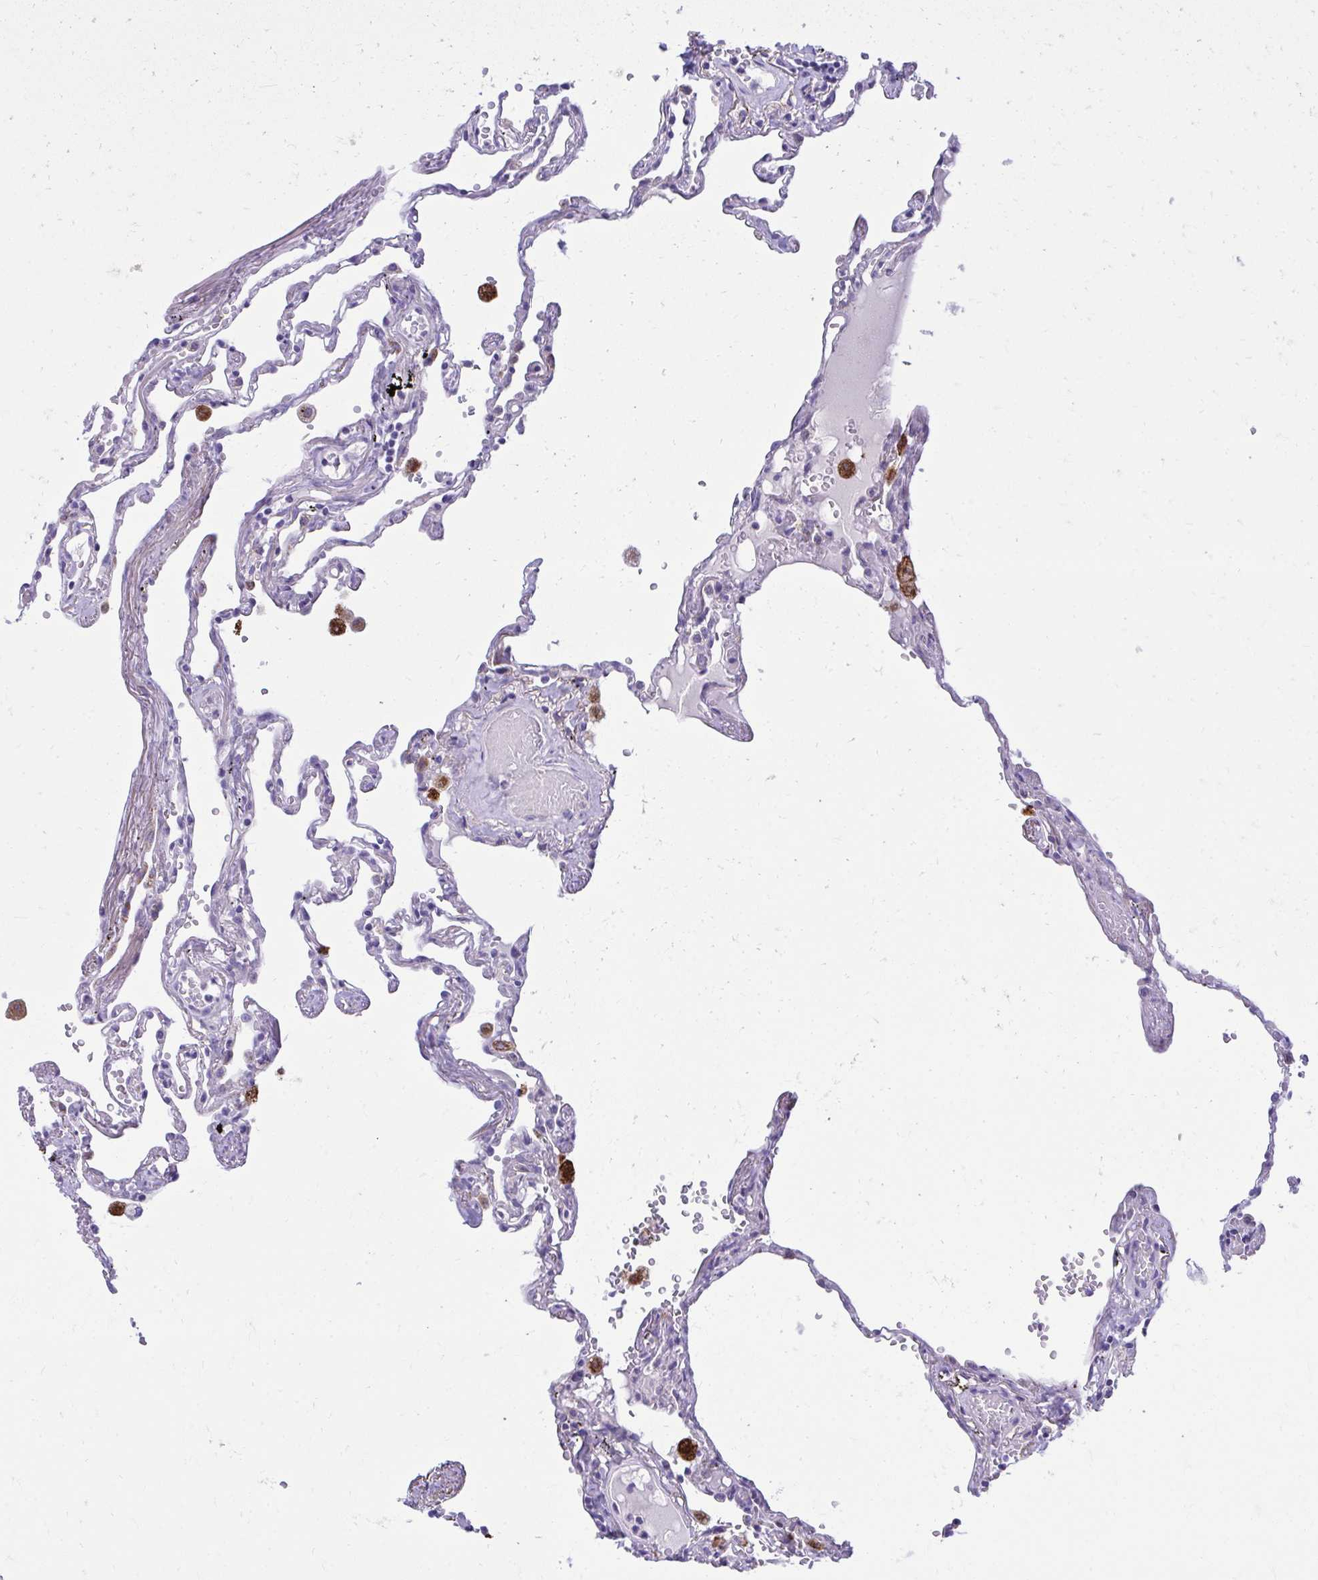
{"staining": {"intensity": "strong", "quantity": "<25%", "location": "cytoplasmic/membranous"}, "tissue": "lung", "cell_type": "Alveolar cells", "image_type": "normal", "snomed": [{"axis": "morphology", "description": "Normal tissue, NOS"}, {"axis": "topography", "description": "Lung"}], "caption": "Protein staining of normal lung shows strong cytoplasmic/membranous staining in about <25% of alveolar cells. Using DAB (3,3'-diaminobenzidine) (brown) and hematoxylin (blue) stains, captured at high magnification using brightfield microscopy.", "gene": "AIG1", "patient": {"sex": "female", "age": 67}}